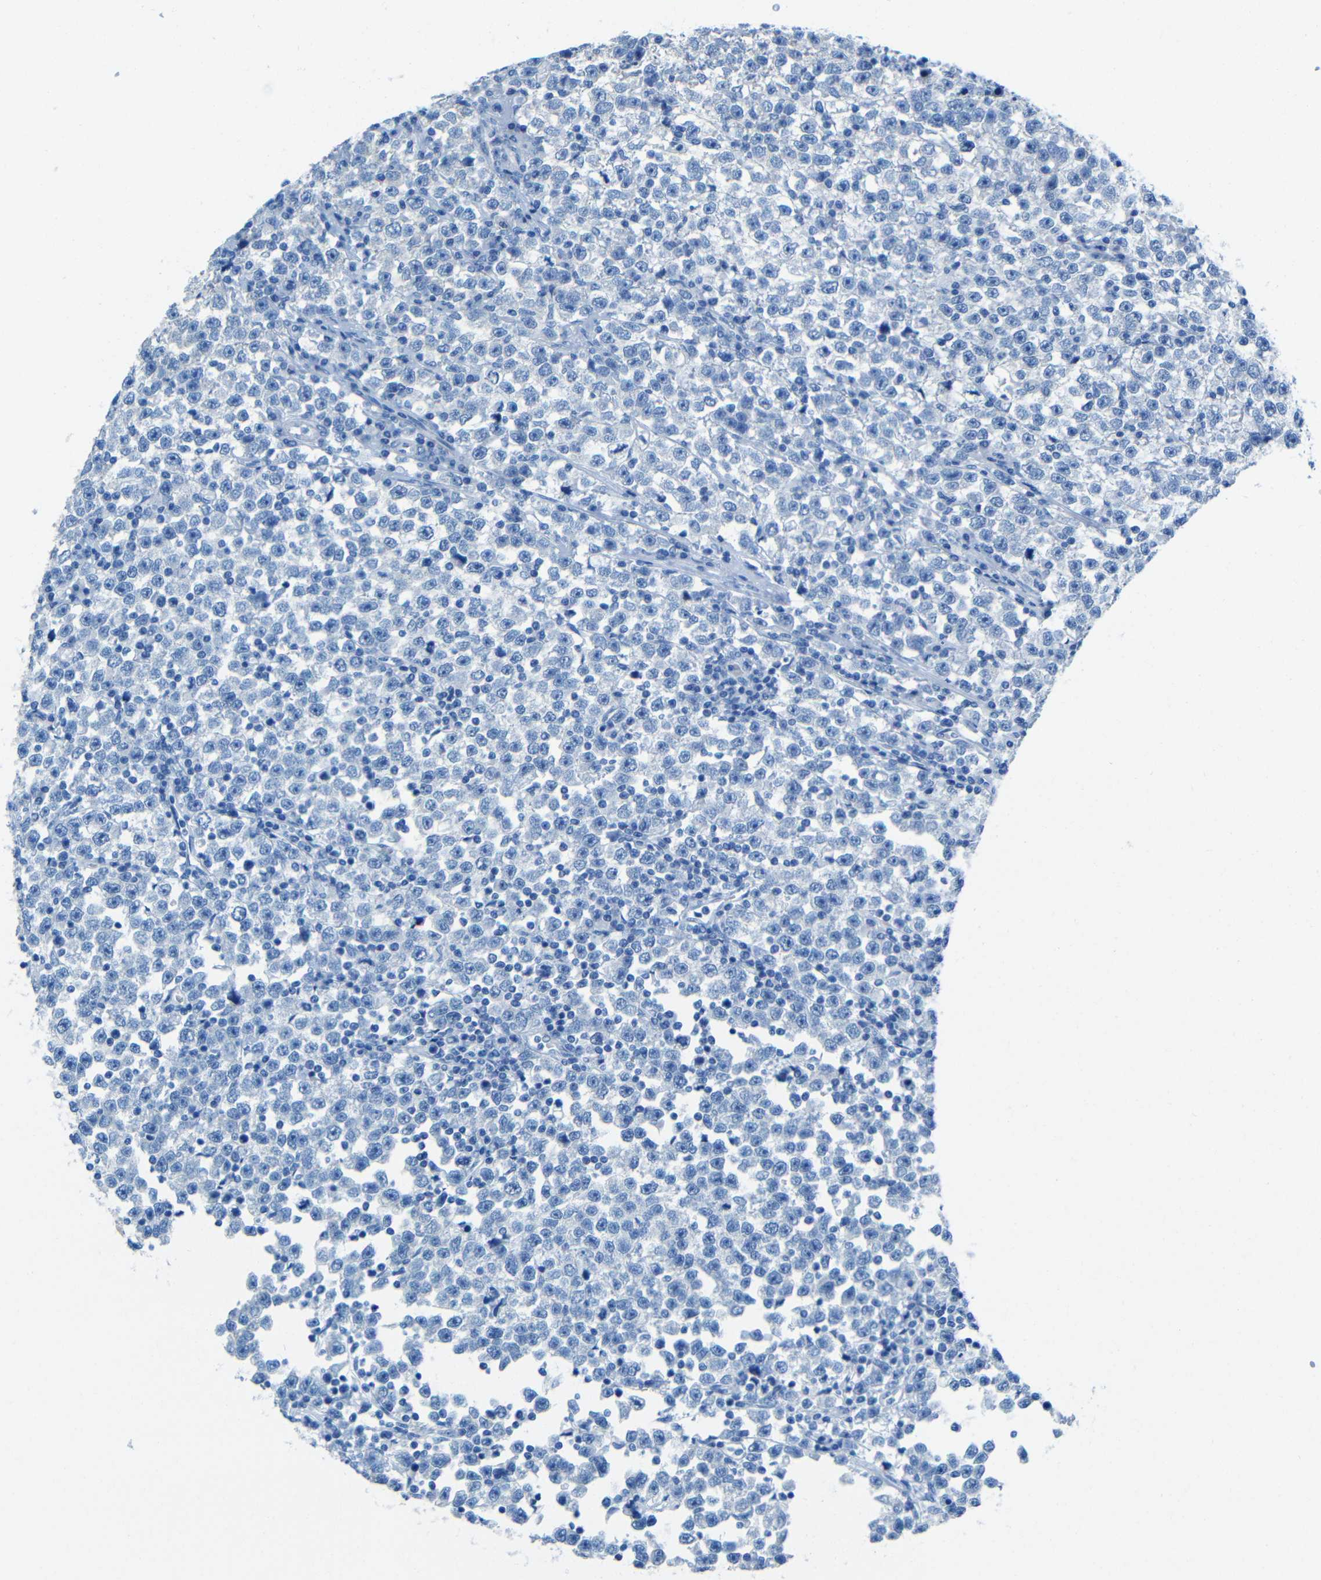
{"staining": {"intensity": "negative", "quantity": "none", "location": "none"}, "tissue": "testis cancer", "cell_type": "Tumor cells", "image_type": "cancer", "snomed": [{"axis": "morphology", "description": "Seminoma, NOS"}, {"axis": "topography", "description": "Testis"}], "caption": "Tumor cells are negative for protein expression in human testis cancer (seminoma).", "gene": "TUBB4B", "patient": {"sex": "male", "age": 43}}